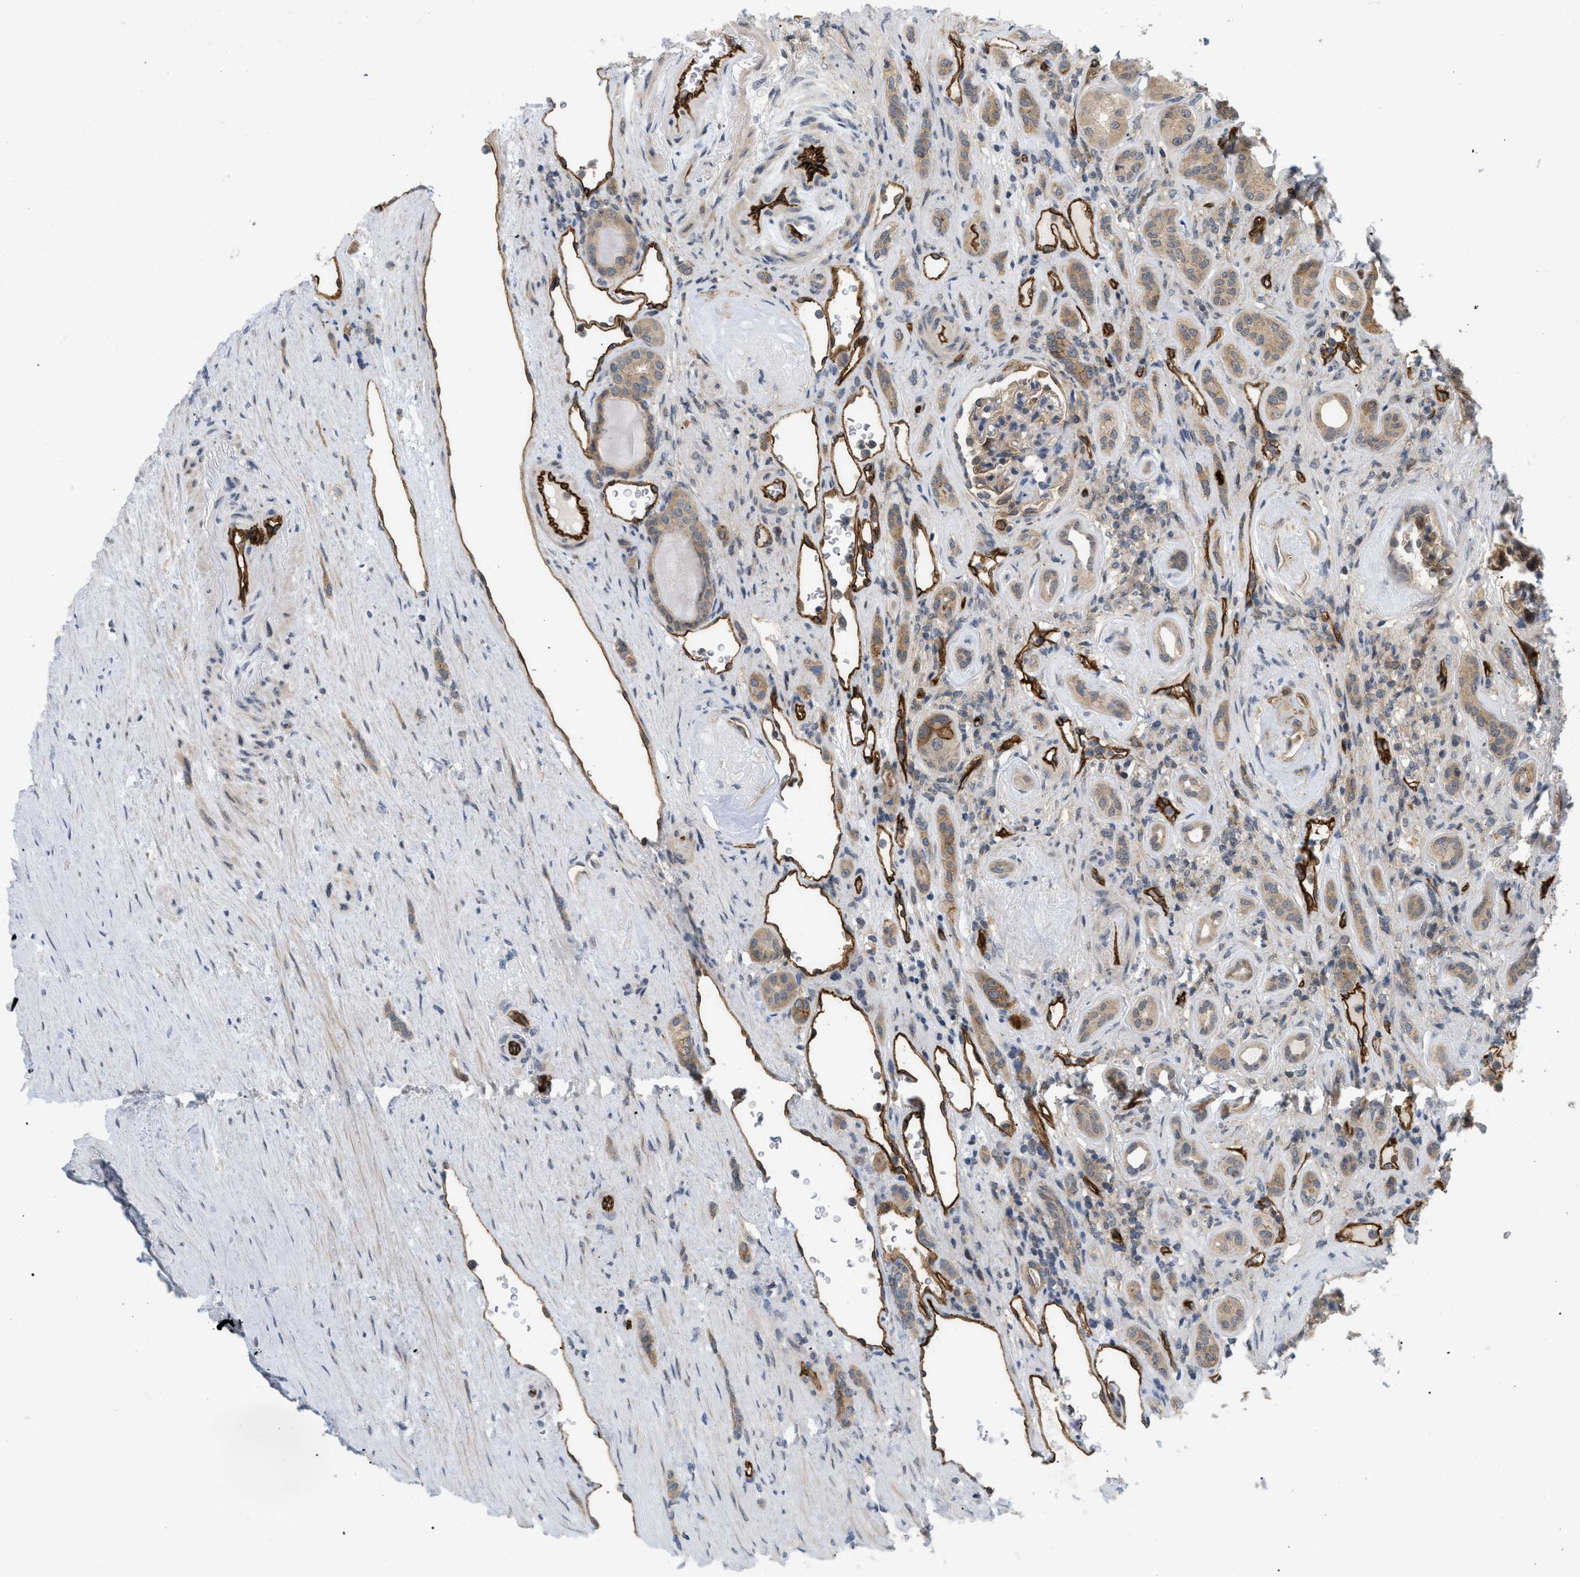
{"staining": {"intensity": "moderate", "quantity": ">75%", "location": "cytoplasmic/membranous"}, "tissue": "renal cancer", "cell_type": "Tumor cells", "image_type": "cancer", "snomed": [{"axis": "morphology", "description": "Adenocarcinoma, NOS"}, {"axis": "topography", "description": "Kidney"}], "caption": "Renal adenocarcinoma tissue reveals moderate cytoplasmic/membranous positivity in approximately >75% of tumor cells", "gene": "PALMD", "patient": {"sex": "female", "age": 69}}